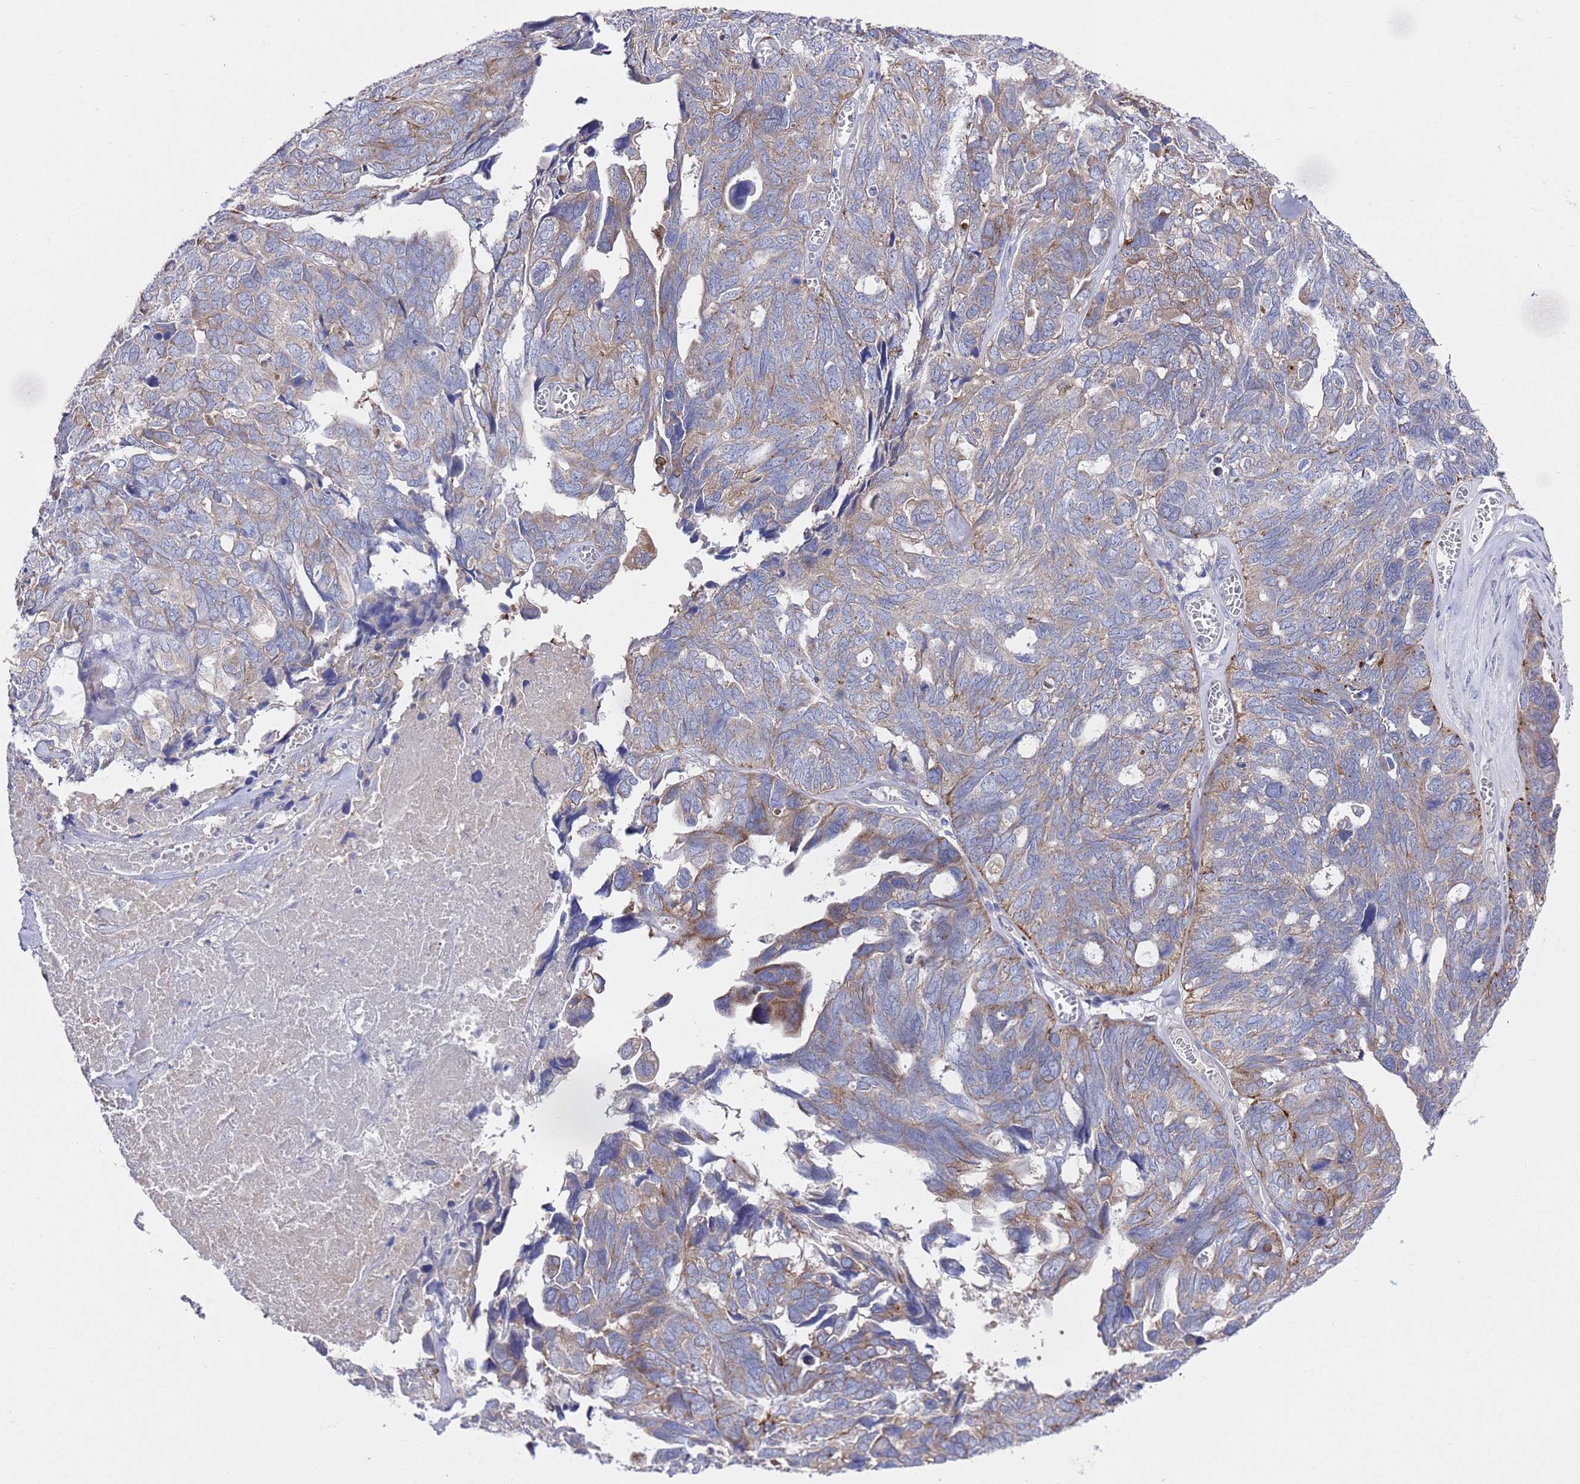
{"staining": {"intensity": "moderate", "quantity": "25%-75%", "location": "cytoplasmic/membranous"}, "tissue": "ovarian cancer", "cell_type": "Tumor cells", "image_type": "cancer", "snomed": [{"axis": "morphology", "description": "Cystadenocarcinoma, serous, NOS"}, {"axis": "topography", "description": "Ovary"}], "caption": "A medium amount of moderate cytoplasmic/membranous expression is identified in about 25%-75% of tumor cells in ovarian cancer (serous cystadenocarcinoma) tissue. (DAB = brown stain, brightfield microscopy at high magnification).", "gene": "NPEPPS", "patient": {"sex": "female", "age": 79}}